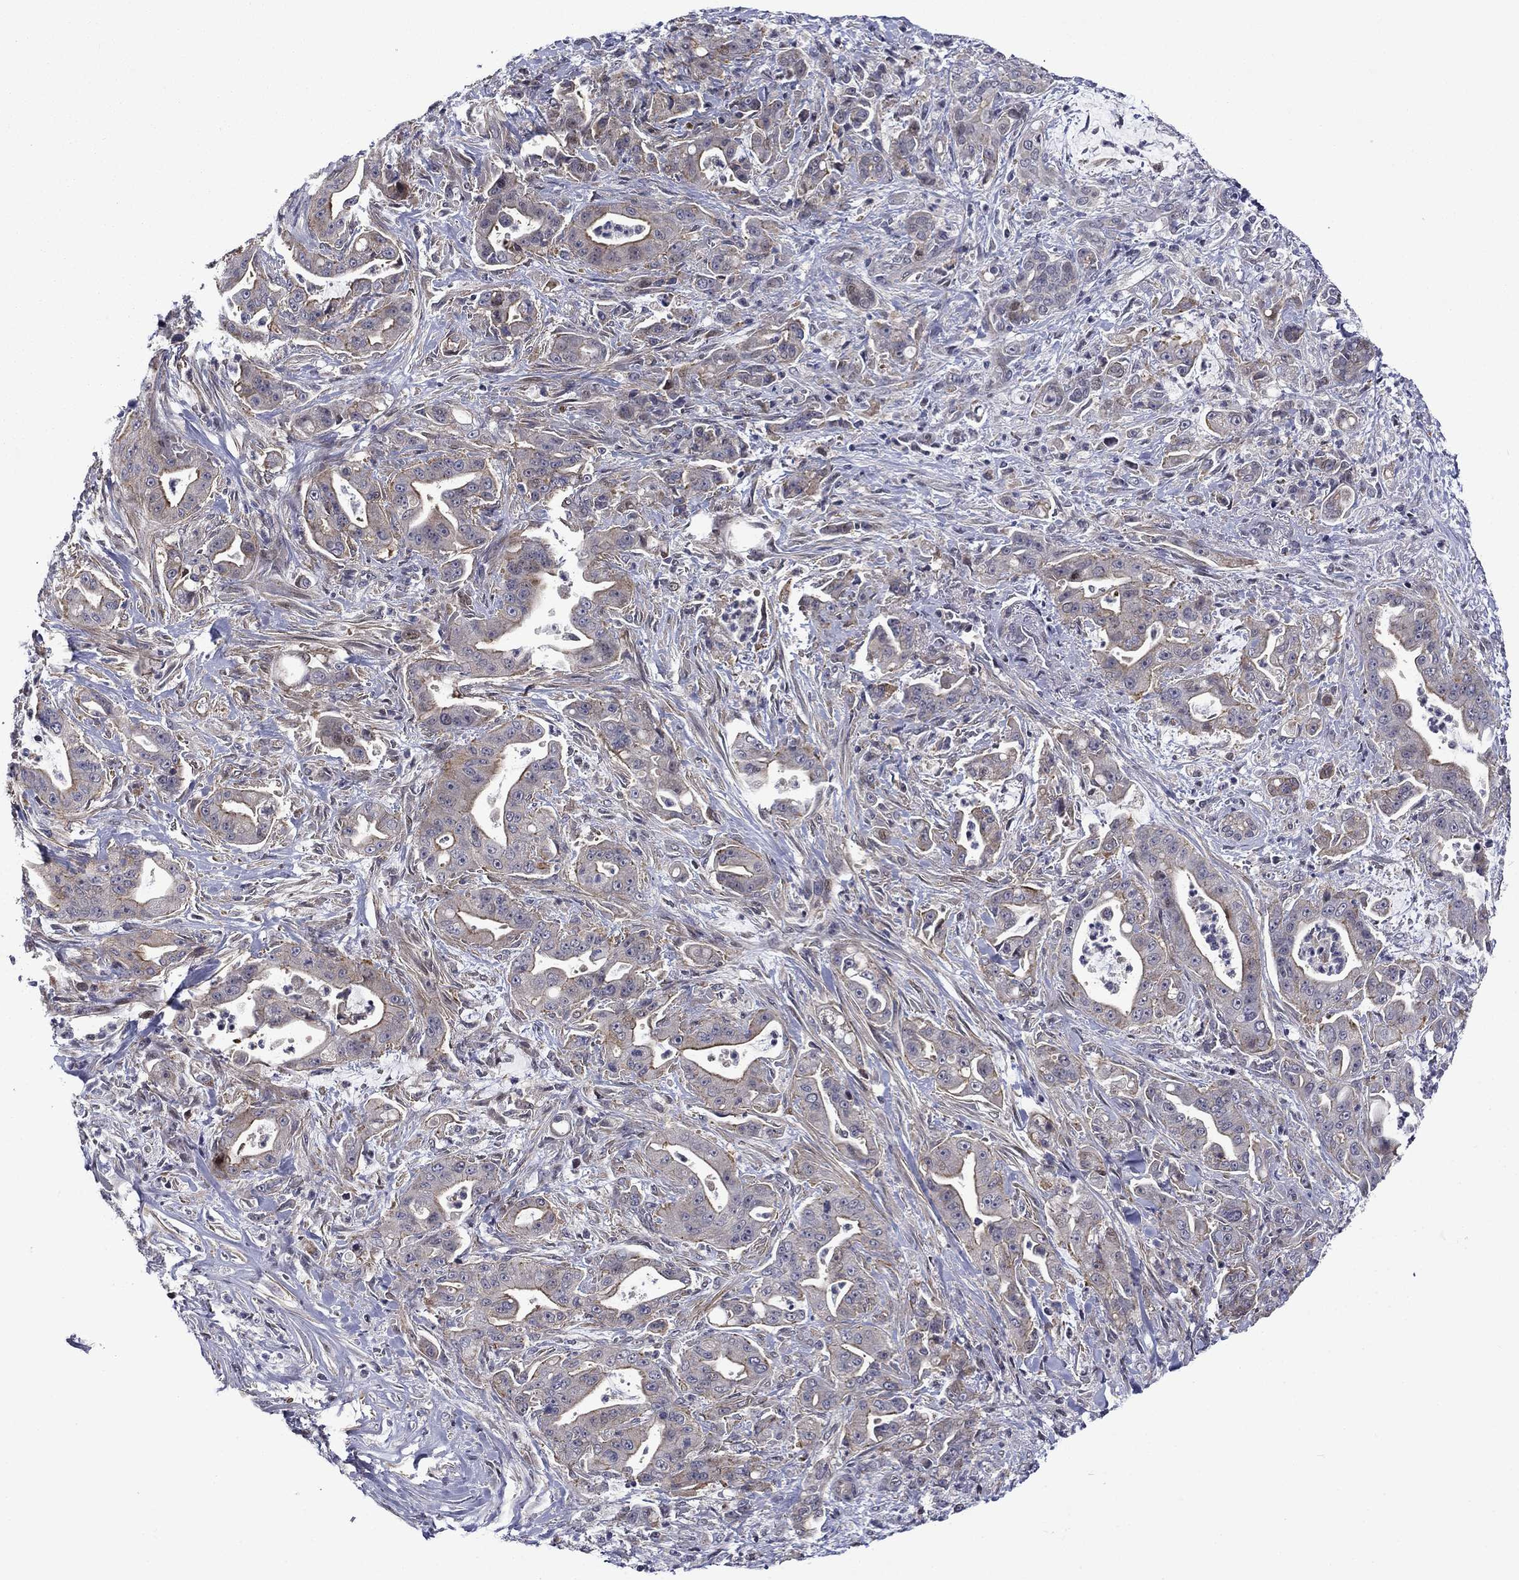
{"staining": {"intensity": "weak", "quantity": "<25%", "location": "cytoplasmic/membranous"}, "tissue": "pancreatic cancer", "cell_type": "Tumor cells", "image_type": "cancer", "snomed": [{"axis": "morphology", "description": "Normal tissue, NOS"}, {"axis": "morphology", "description": "Inflammation, NOS"}, {"axis": "morphology", "description": "Adenocarcinoma, NOS"}, {"axis": "topography", "description": "Pancreas"}], "caption": "An IHC image of pancreatic adenocarcinoma is shown. There is no staining in tumor cells of pancreatic adenocarcinoma. Brightfield microscopy of immunohistochemistry (IHC) stained with DAB (3,3'-diaminobenzidine) (brown) and hematoxylin (blue), captured at high magnification.", "gene": "B3GAT1", "patient": {"sex": "male", "age": 57}}